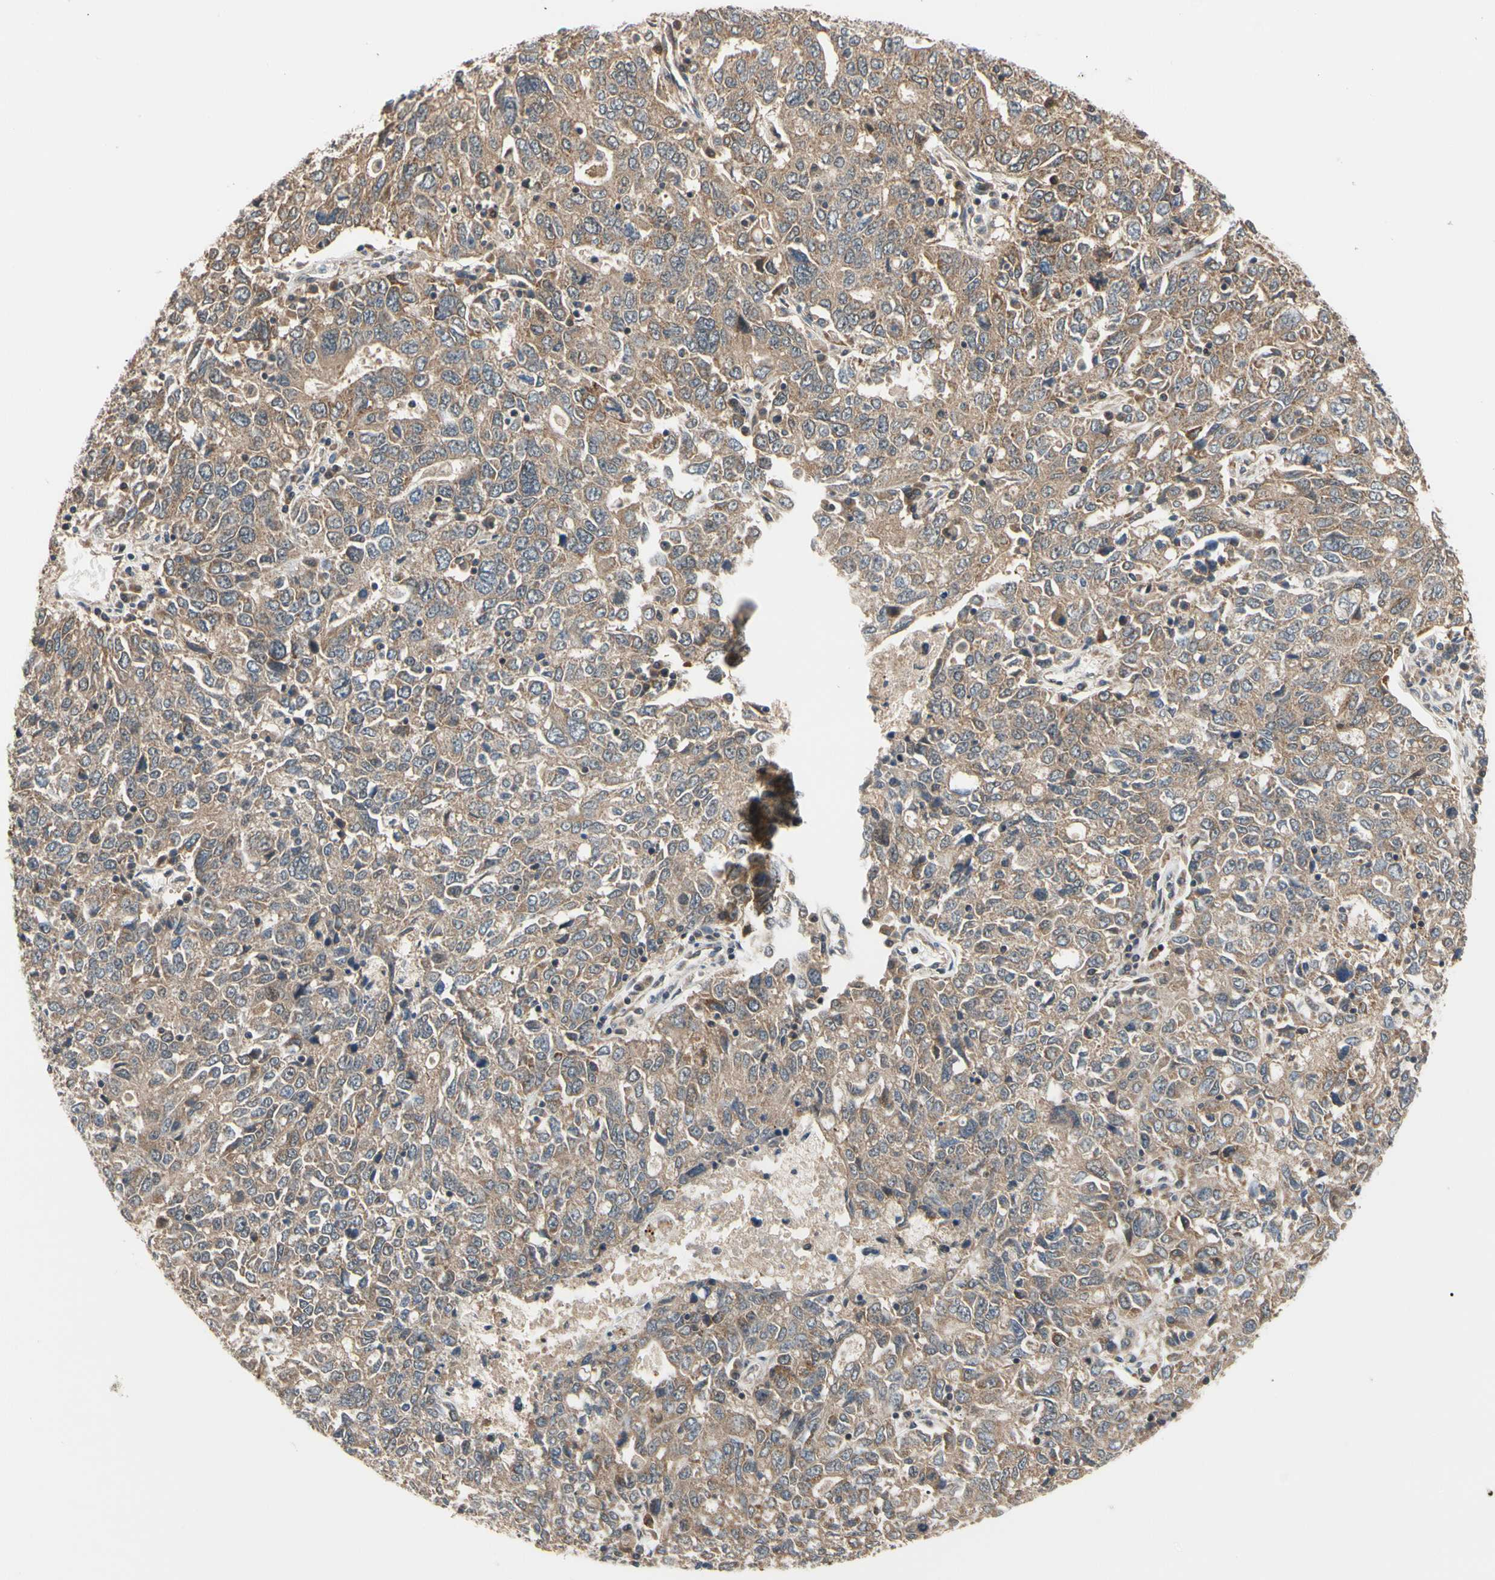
{"staining": {"intensity": "moderate", "quantity": ">75%", "location": "cytoplasmic/membranous"}, "tissue": "ovarian cancer", "cell_type": "Tumor cells", "image_type": "cancer", "snomed": [{"axis": "morphology", "description": "Carcinoma, endometroid"}, {"axis": "topography", "description": "Ovary"}], "caption": "Immunohistochemical staining of human ovarian endometroid carcinoma displays medium levels of moderate cytoplasmic/membranous staining in approximately >75% of tumor cells.", "gene": "ANKHD1", "patient": {"sex": "female", "age": 62}}